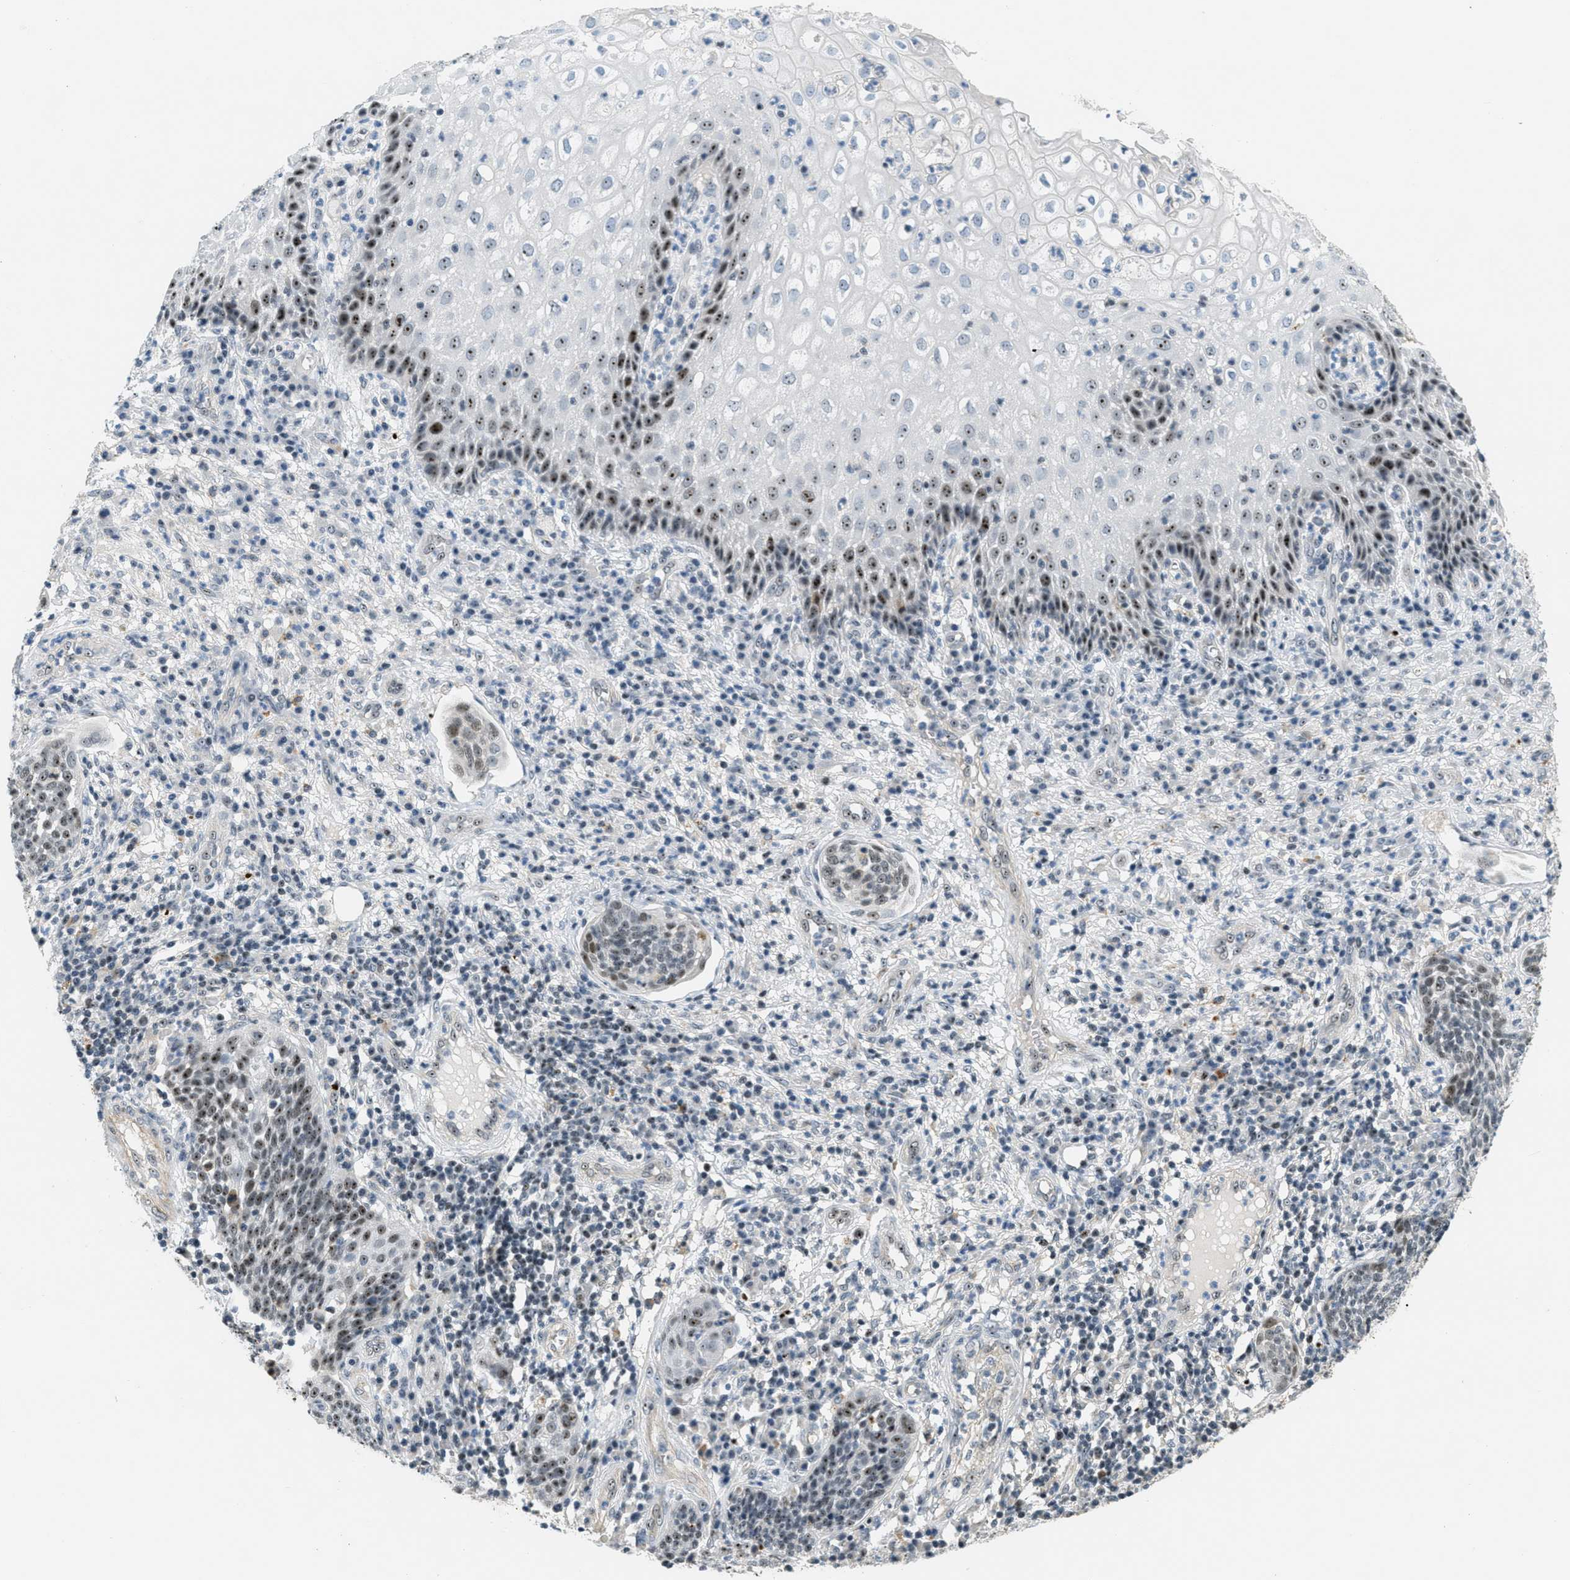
{"staining": {"intensity": "moderate", "quantity": ">75%", "location": "nuclear"}, "tissue": "cervical cancer", "cell_type": "Tumor cells", "image_type": "cancer", "snomed": [{"axis": "morphology", "description": "Squamous cell carcinoma, NOS"}, {"axis": "topography", "description": "Cervix"}], "caption": "Human squamous cell carcinoma (cervical) stained with a protein marker demonstrates moderate staining in tumor cells.", "gene": "DDX47", "patient": {"sex": "female", "age": 34}}